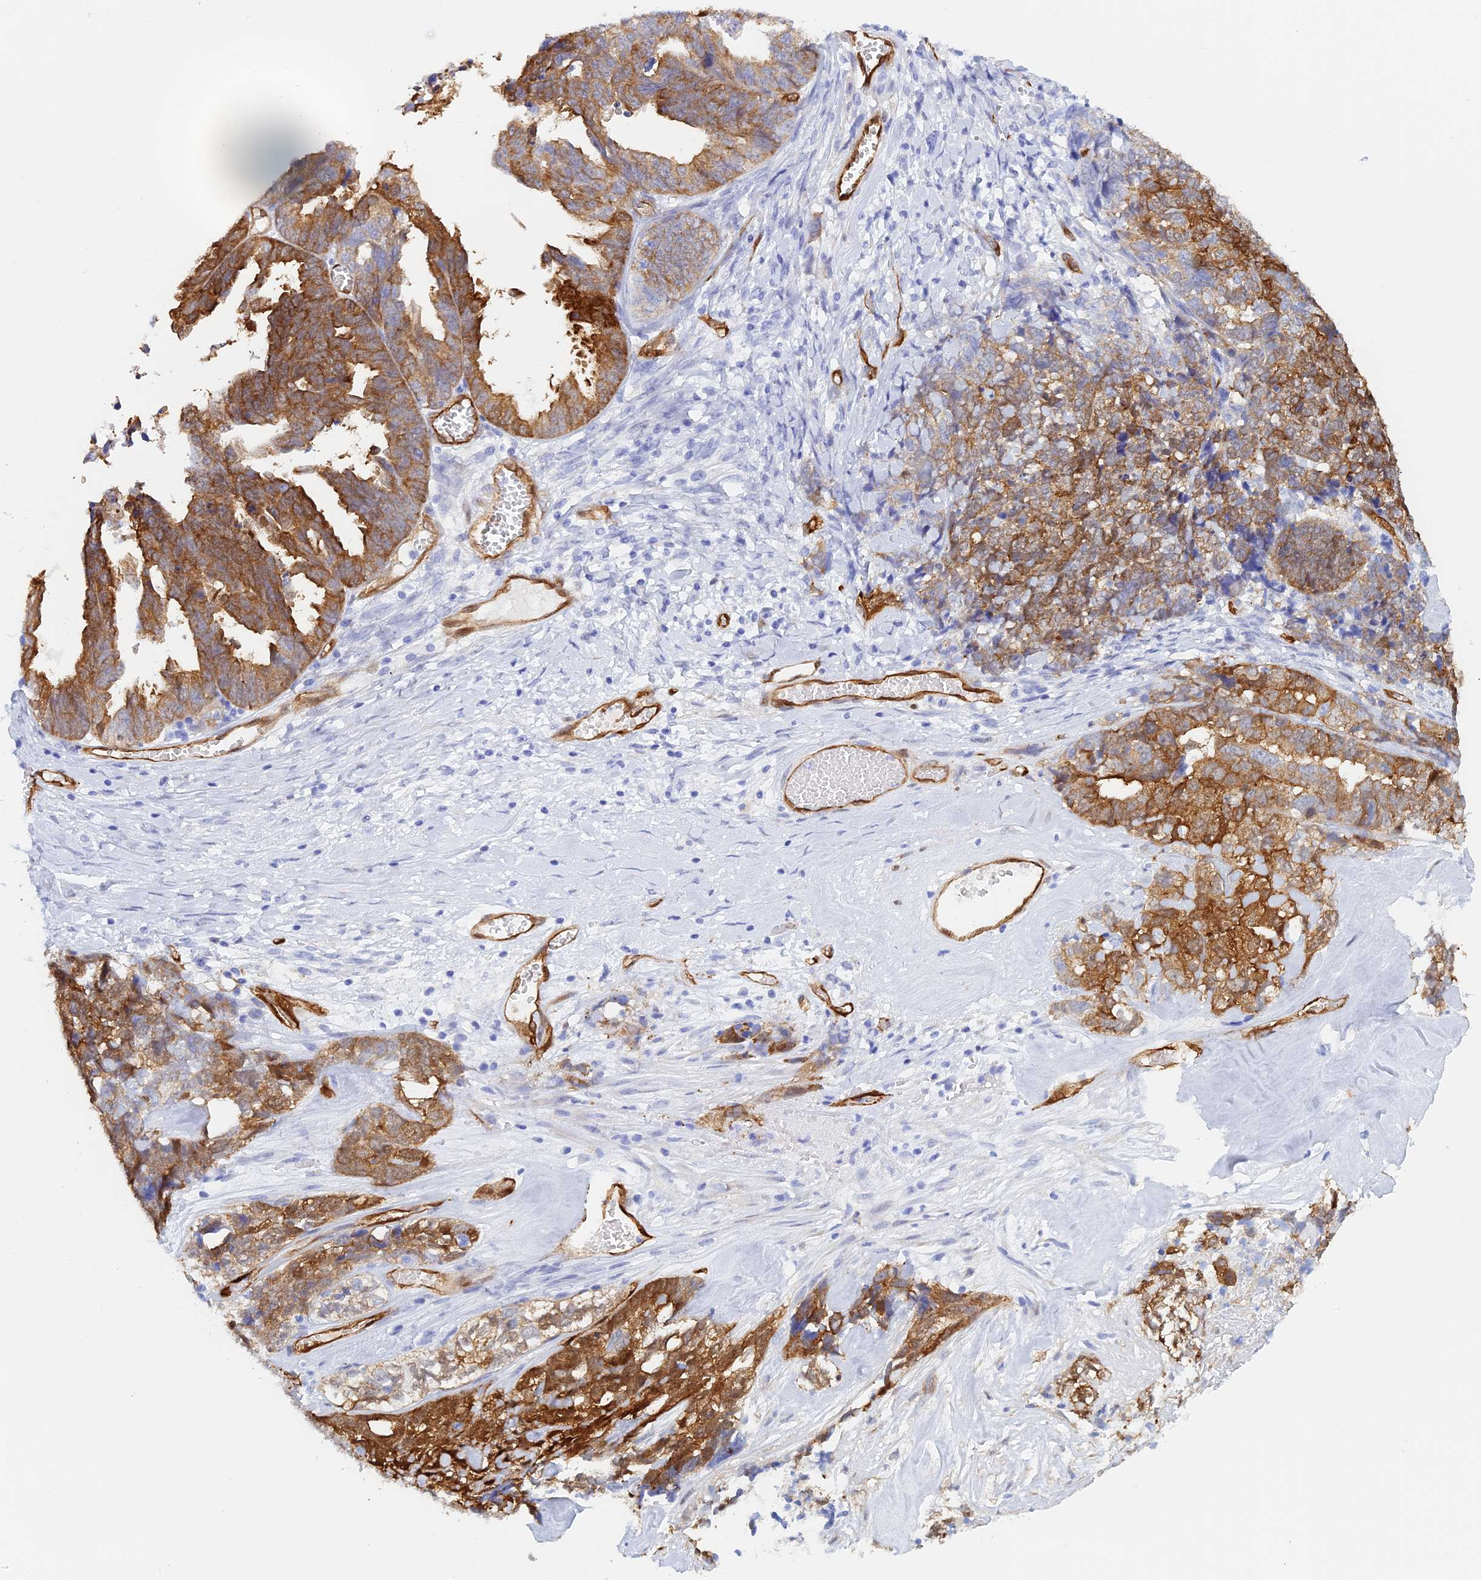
{"staining": {"intensity": "strong", "quantity": ">75%", "location": "cytoplasmic/membranous"}, "tissue": "ovarian cancer", "cell_type": "Tumor cells", "image_type": "cancer", "snomed": [{"axis": "morphology", "description": "Cystadenocarcinoma, serous, NOS"}, {"axis": "topography", "description": "Ovary"}], "caption": "High-magnification brightfield microscopy of serous cystadenocarcinoma (ovarian) stained with DAB (3,3'-diaminobenzidine) (brown) and counterstained with hematoxylin (blue). tumor cells exhibit strong cytoplasmic/membranous staining is identified in approximately>75% of cells. (DAB = brown stain, brightfield microscopy at high magnification).", "gene": "CRIP2", "patient": {"sex": "female", "age": 79}}